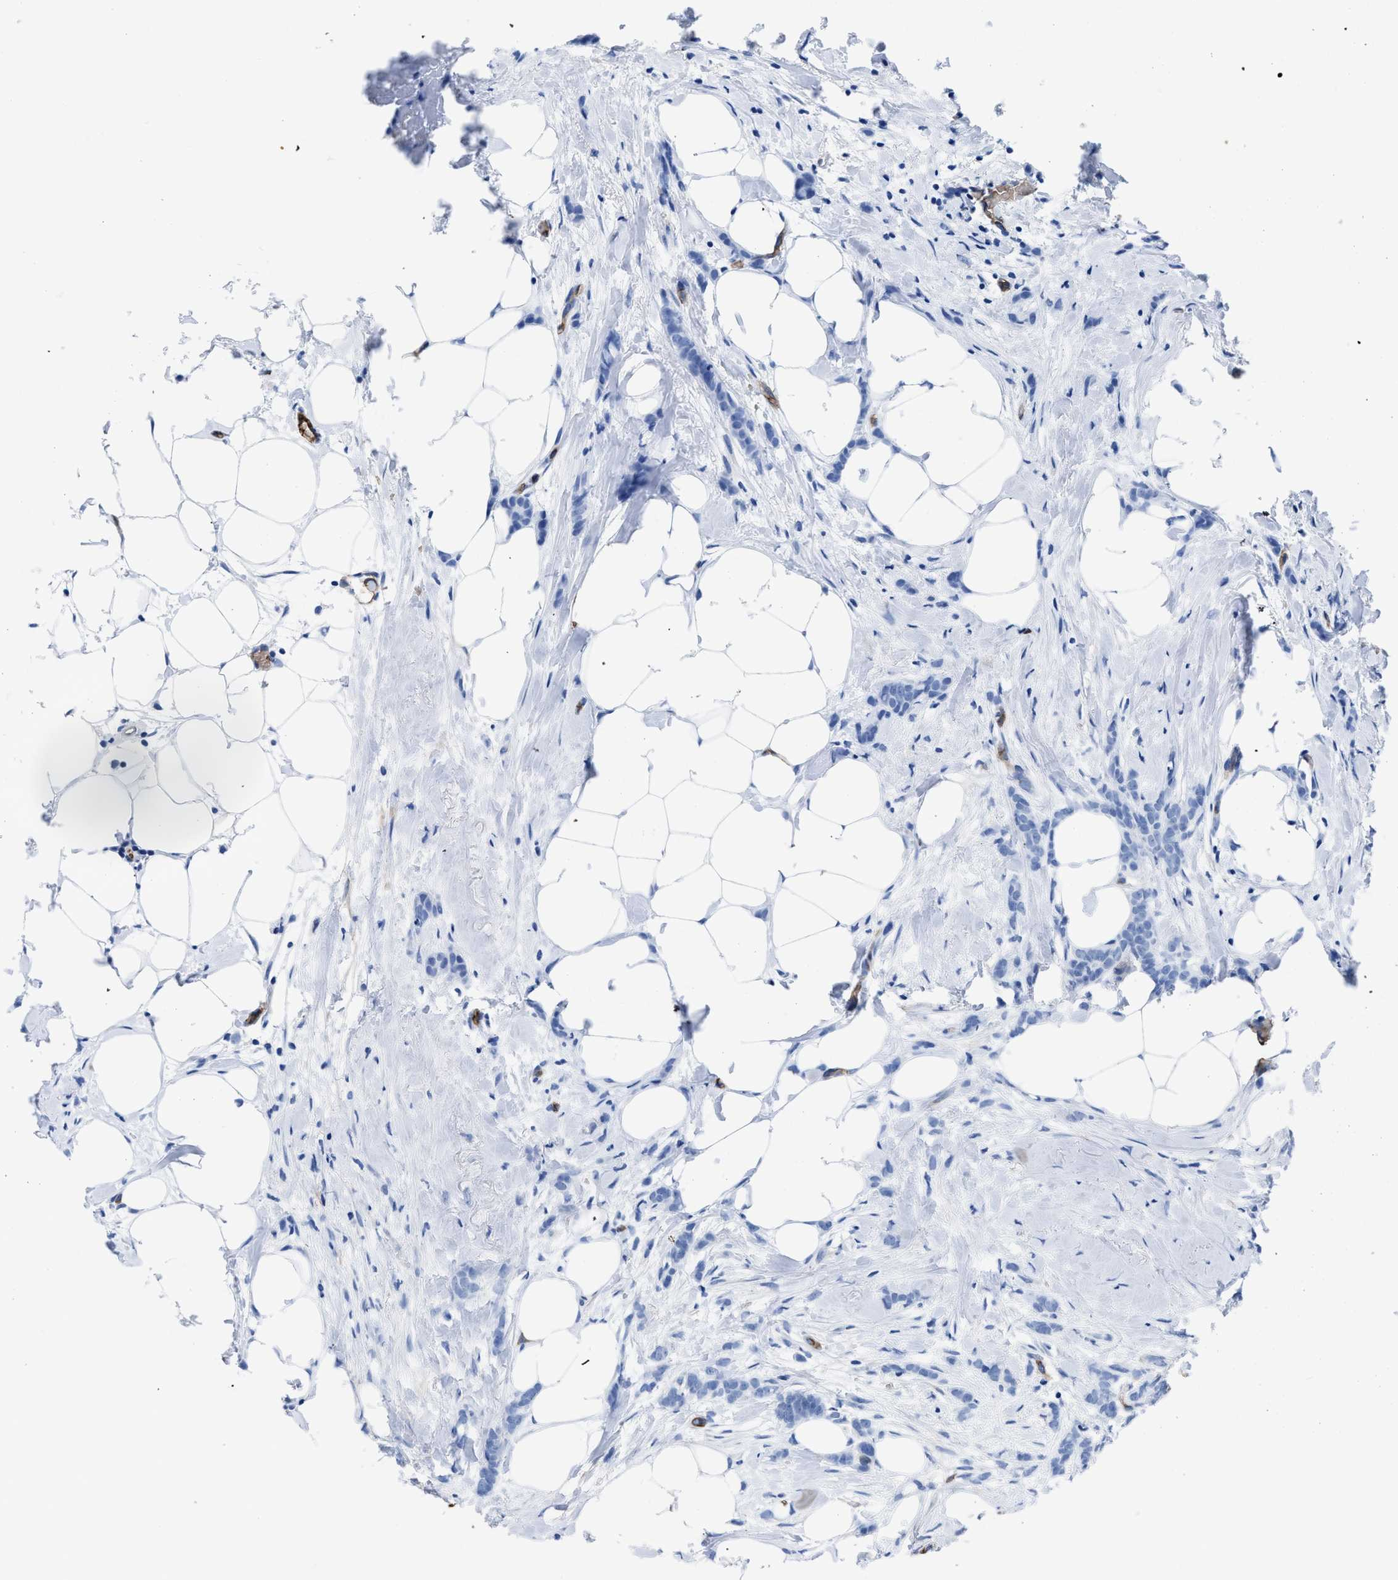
{"staining": {"intensity": "negative", "quantity": "none", "location": "none"}, "tissue": "breast cancer", "cell_type": "Tumor cells", "image_type": "cancer", "snomed": [{"axis": "morphology", "description": "Lobular carcinoma, in situ"}, {"axis": "morphology", "description": "Lobular carcinoma"}, {"axis": "topography", "description": "Breast"}], "caption": "High magnification brightfield microscopy of breast cancer stained with DAB (brown) and counterstained with hematoxylin (blue): tumor cells show no significant expression. Brightfield microscopy of immunohistochemistry (IHC) stained with DAB (brown) and hematoxylin (blue), captured at high magnification.", "gene": "AQP1", "patient": {"sex": "female", "age": 41}}